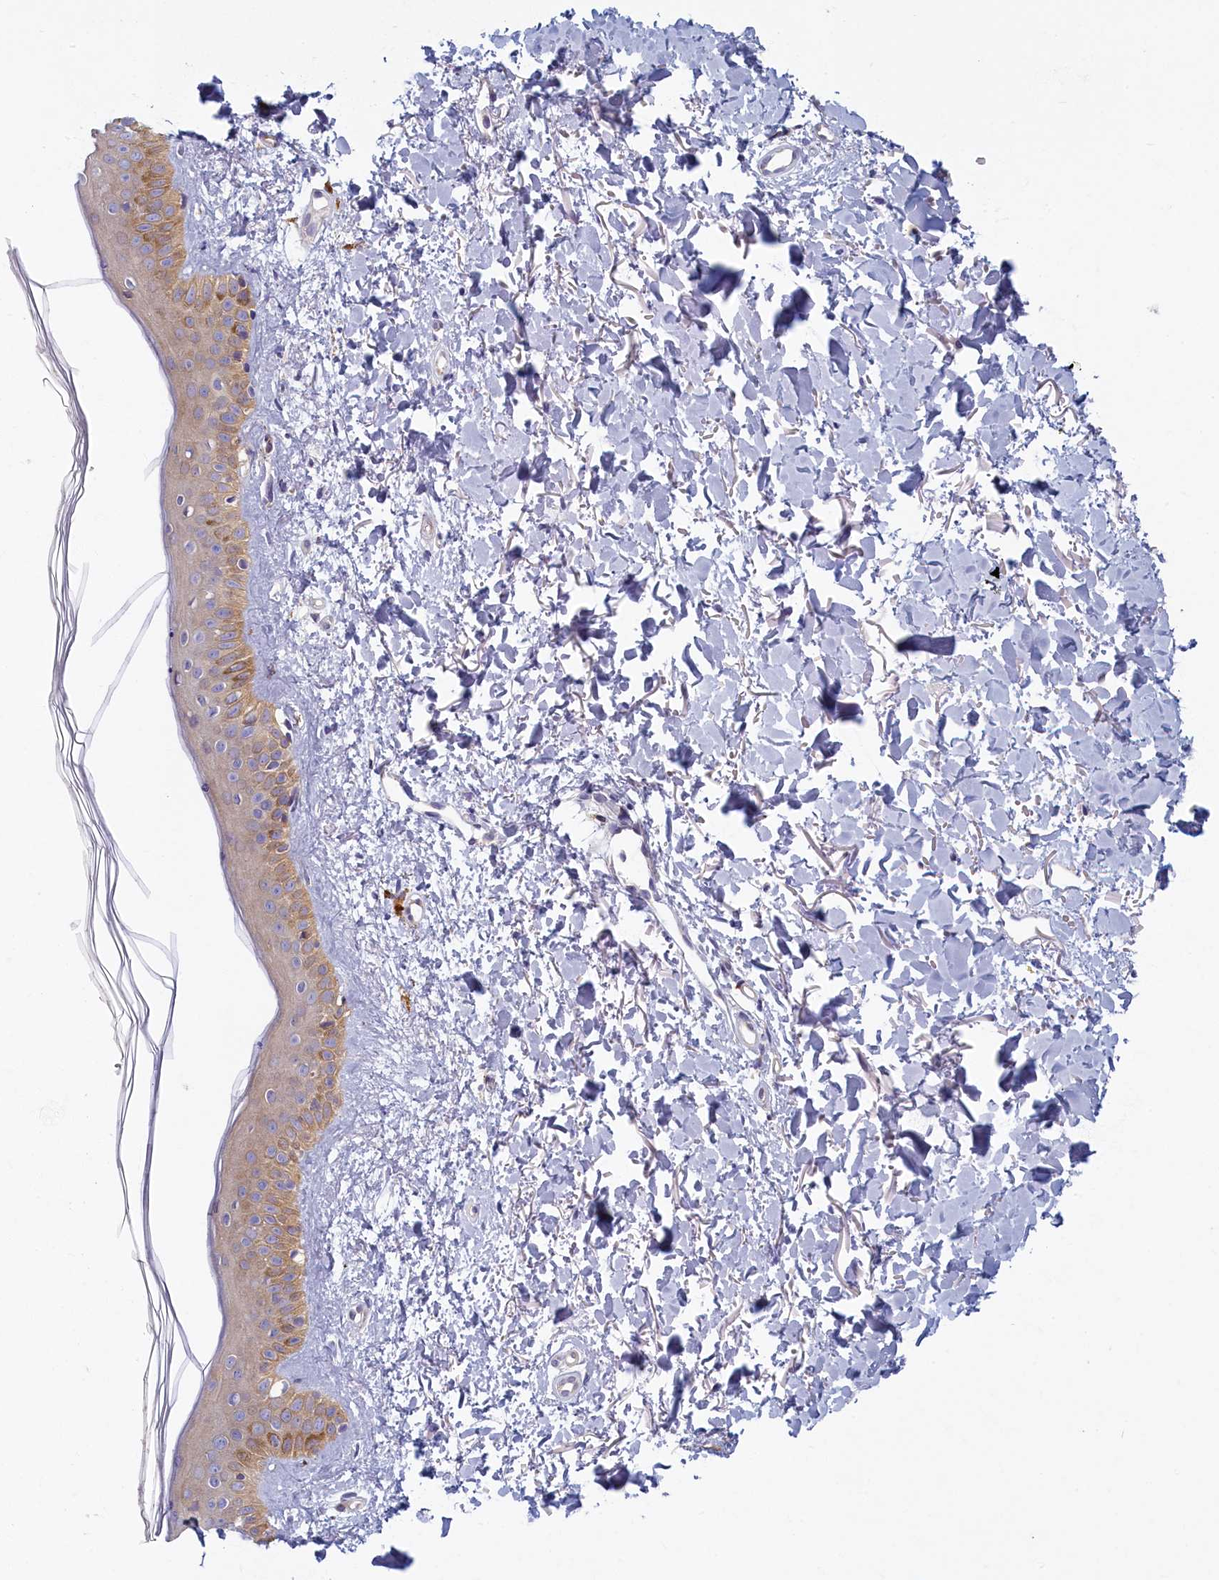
{"staining": {"intensity": "negative", "quantity": "none", "location": "none"}, "tissue": "skin", "cell_type": "Fibroblasts", "image_type": "normal", "snomed": [{"axis": "morphology", "description": "Normal tissue, NOS"}, {"axis": "topography", "description": "Skin"}], "caption": "Immunohistochemistry image of benign skin stained for a protein (brown), which shows no staining in fibroblasts. The staining was performed using DAB (3,3'-diaminobenzidine) to visualize the protein expression in brown, while the nuclei were stained in blue with hematoxylin (Magnification: 20x).", "gene": "NOL10", "patient": {"sex": "female", "age": 58}}